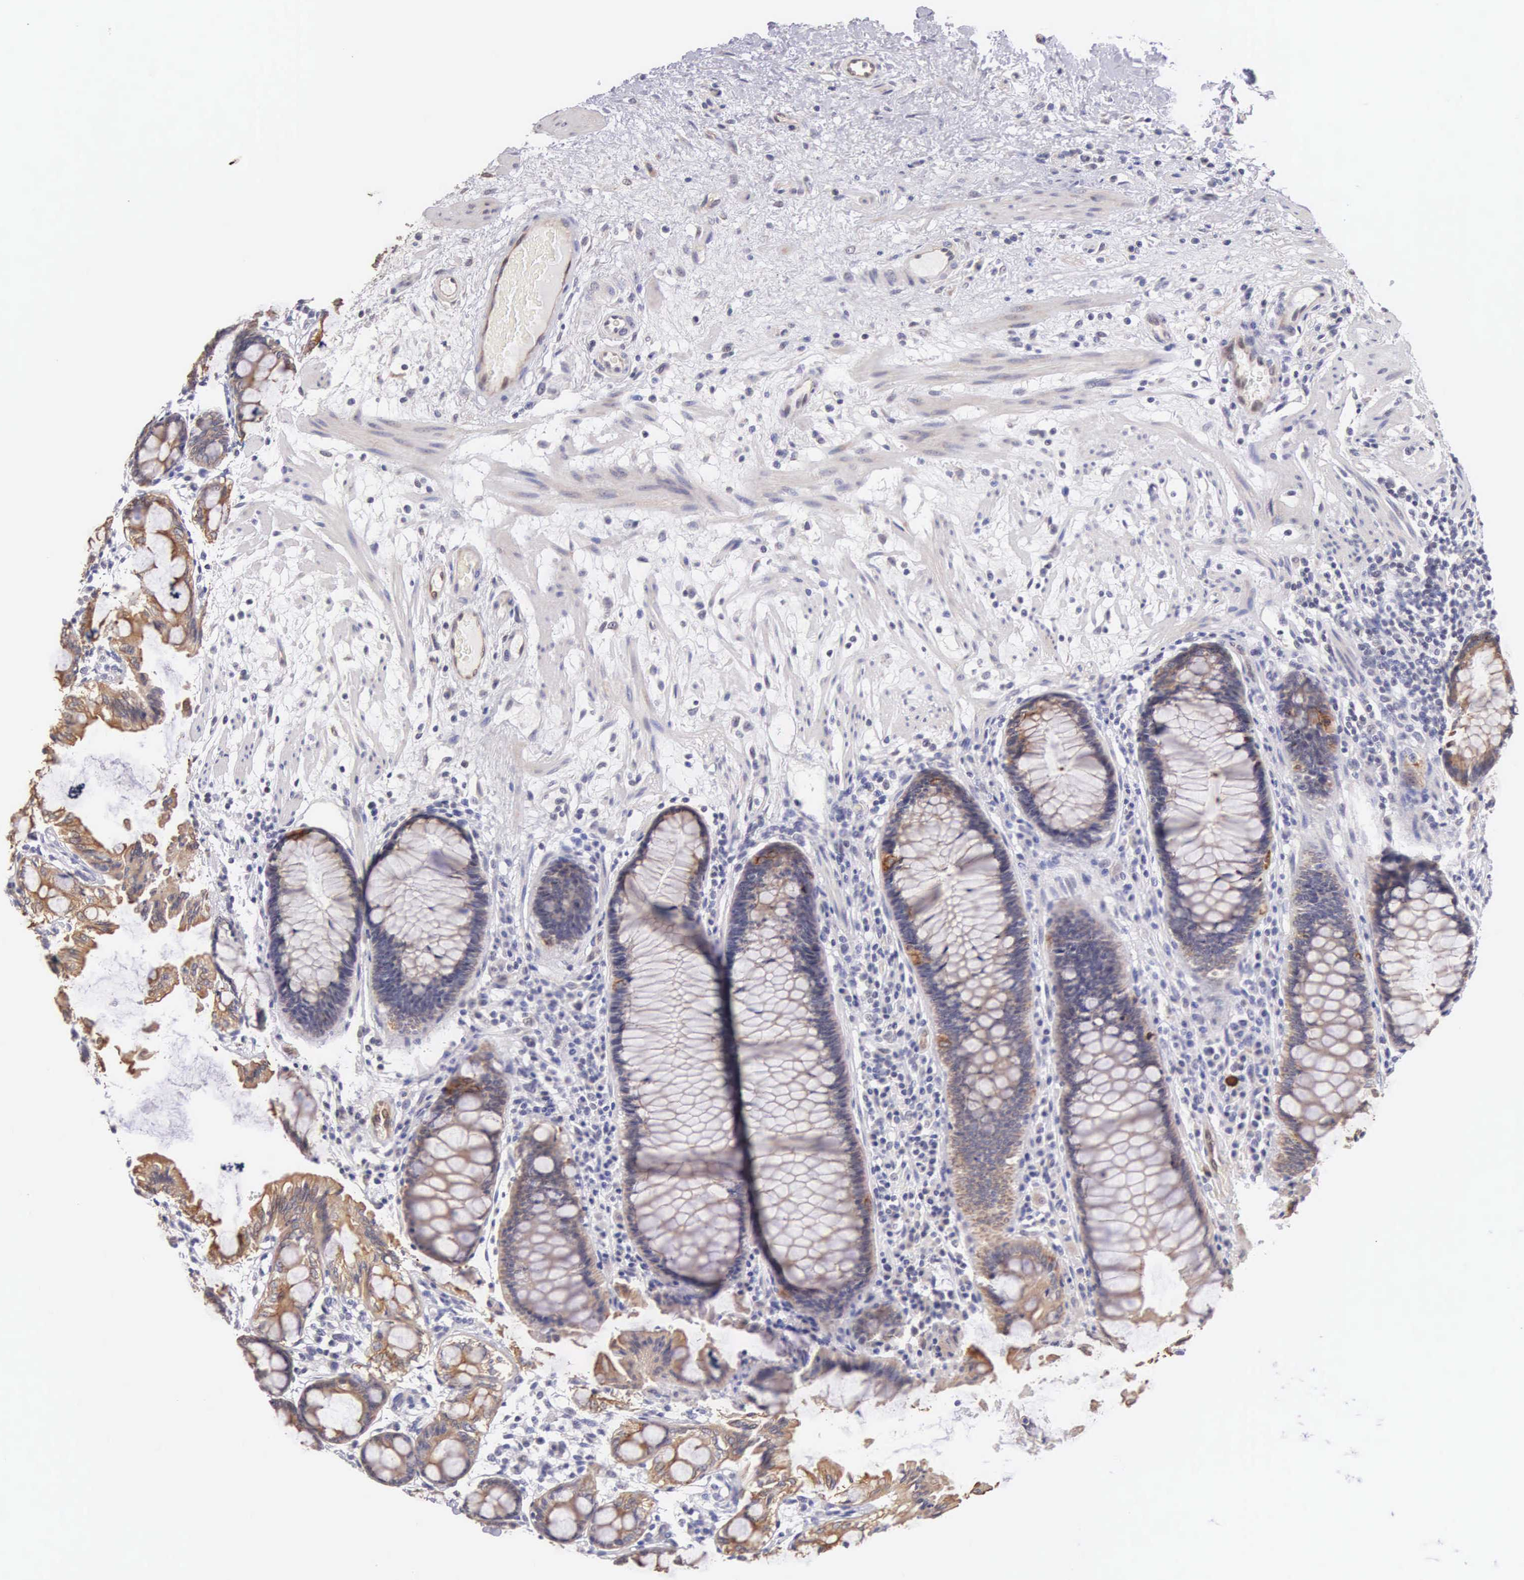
{"staining": {"intensity": "moderate", "quantity": ">75%", "location": "cytoplasmic/membranous"}, "tissue": "rectum", "cell_type": "Glandular cells", "image_type": "normal", "snomed": [{"axis": "morphology", "description": "Normal tissue, NOS"}, {"axis": "topography", "description": "Rectum"}], "caption": "Protein staining of unremarkable rectum shows moderate cytoplasmic/membranous expression in approximately >75% of glandular cells.", "gene": "PIR", "patient": {"sex": "male", "age": 77}}